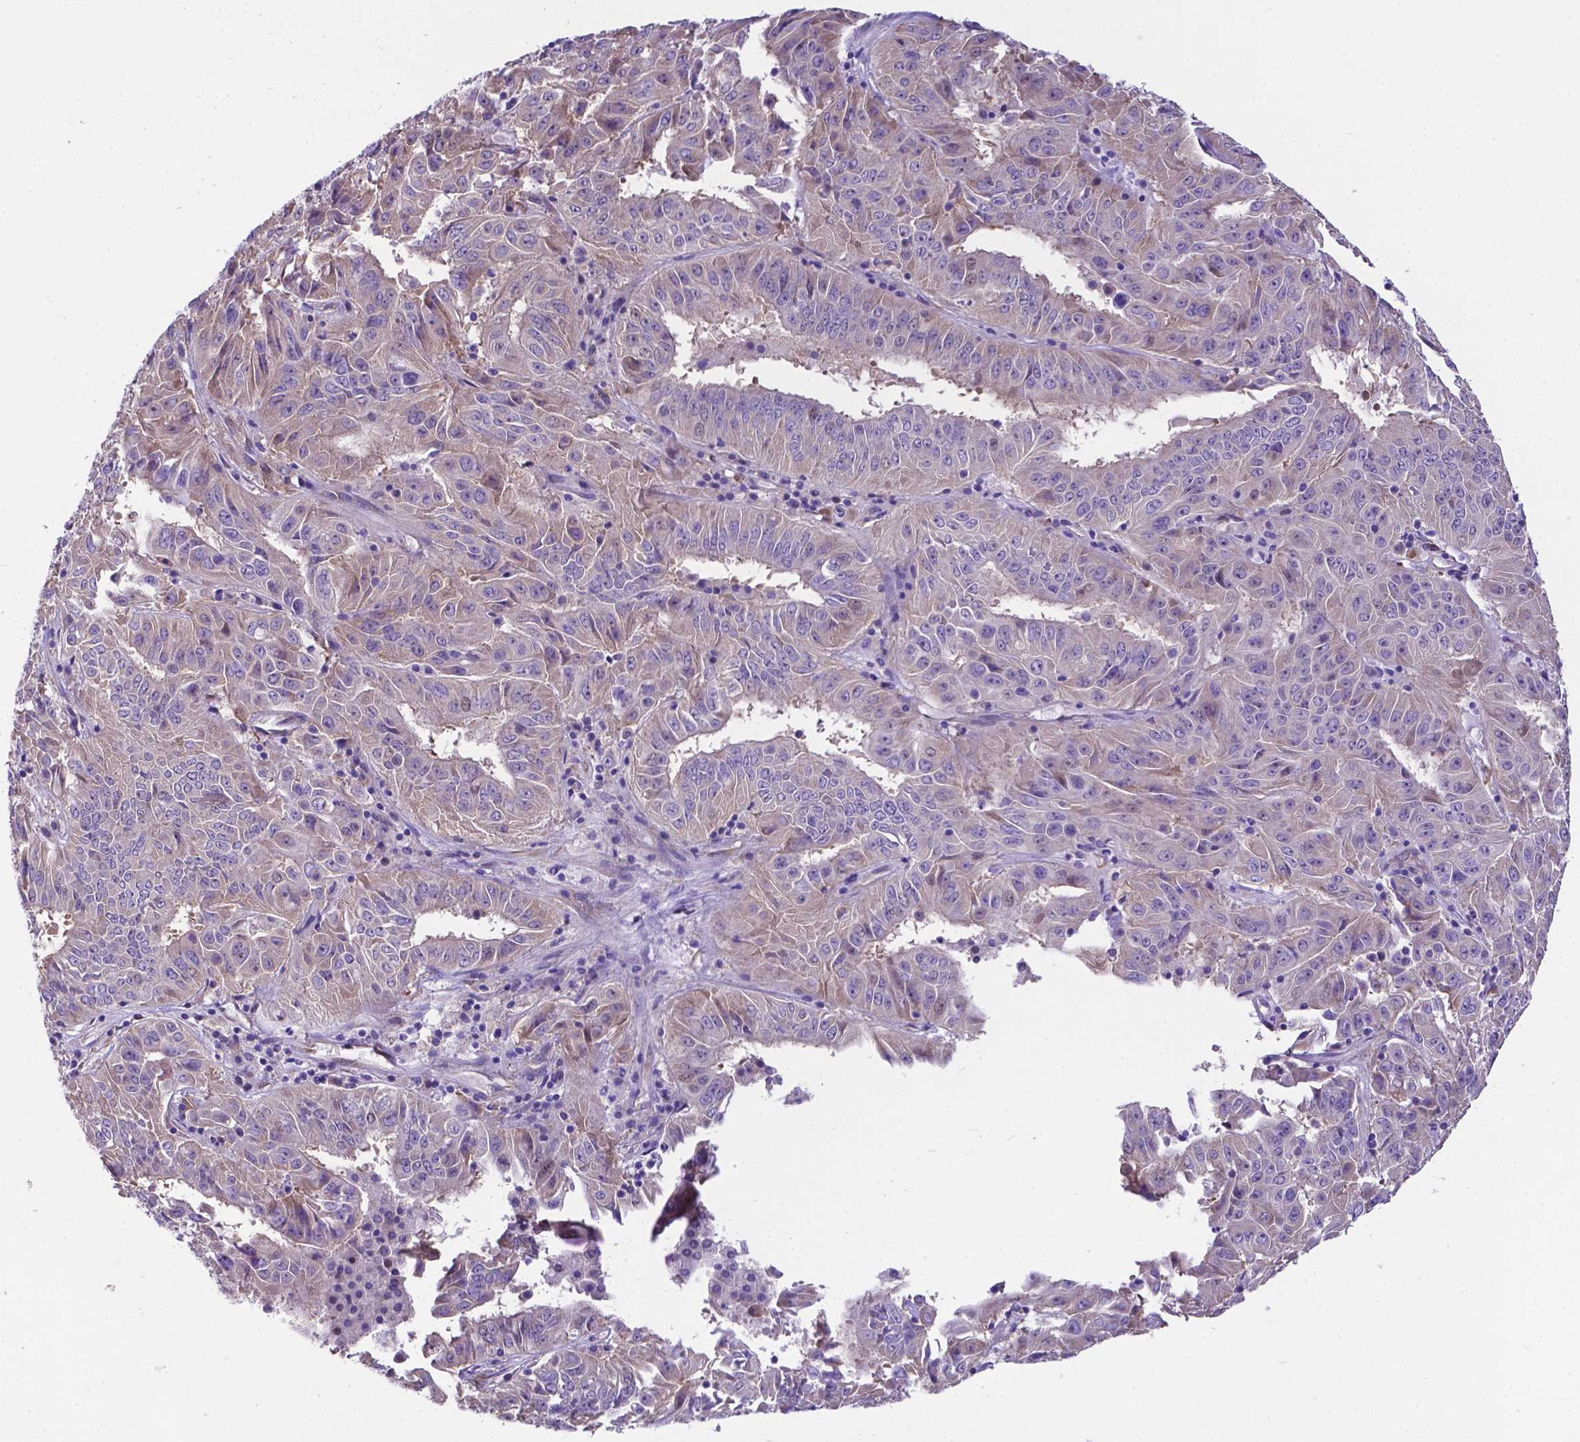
{"staining": {"intensity": "weak", "quantity": ">75%", "location": "cytoplasmic/membranous"}, "tissue": "pancreatic cancer", "cell_type": "Tumor cells", "image_type": "cancer", "snomed": [{"axis": "morphology", "description": "Adenocarcinoma, NOS"}, {"axis": "topography", "description": "Pancreas"}], "caption": "Weak cytoplasmic/membranous staining for a protein is appreciated in approximately >75% of tumor cells of pancreatic cancer using immunohistochemistry (IHC).", "gene": "RPL6", "patient": {"sex": "male", "age": 63}}